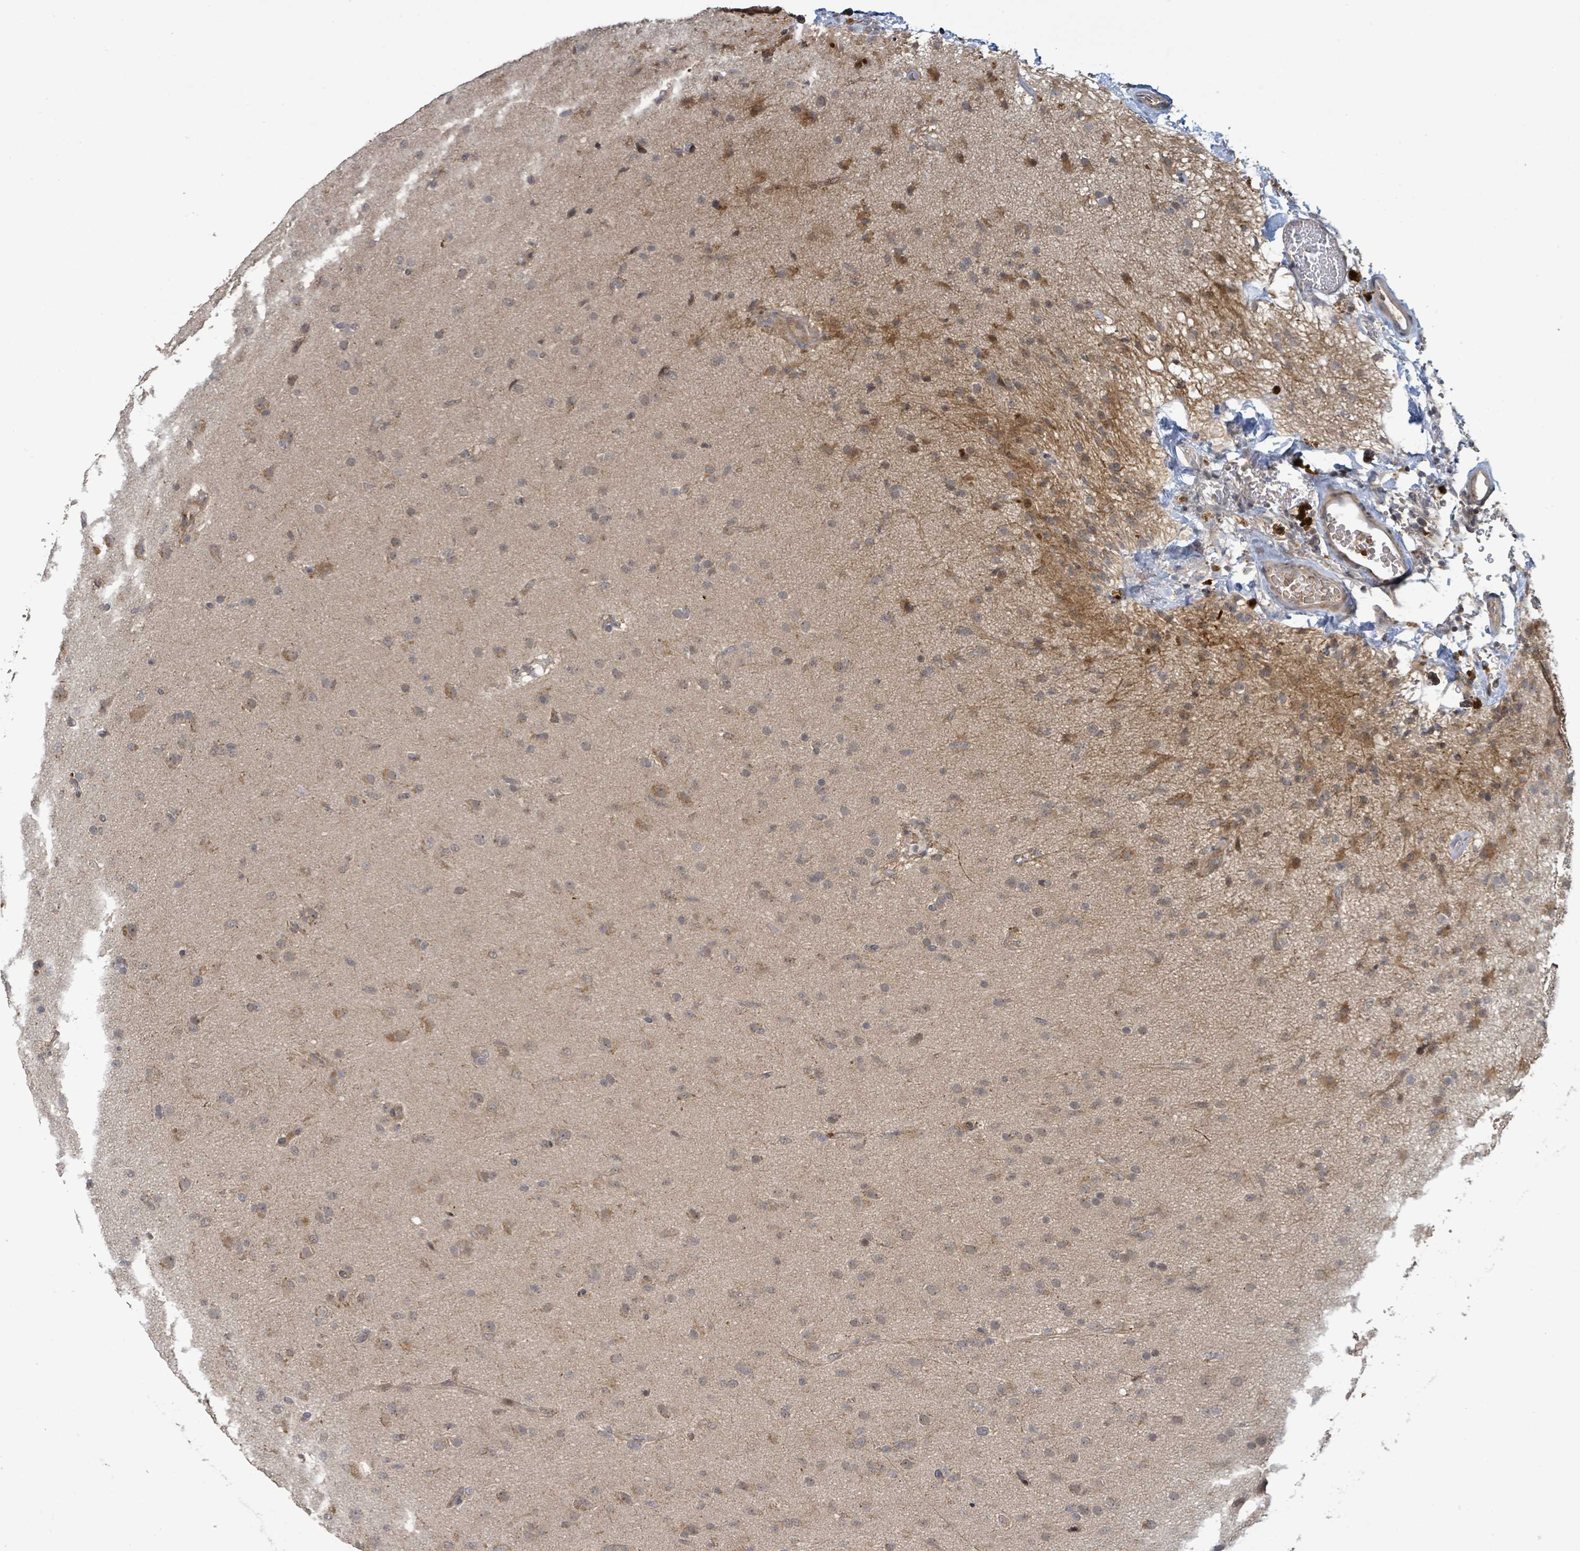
{"staining": {"intensity": "negative", "quantity": "none", "location": "none"}, "tissue": "glioma", "cell_type": "Tumor cells", "image_type": "cancer", "snomed": [{"axis": "morphology", "description": "Glioma, malignant, Low grade"}, {"axis": "topography", "description": "Brain"}], "caption": "The micrograph displays no significant staining in tumor cells of glioma.", "gene": "ITGA11", "patient": {"sex": "male", "age": 65}}